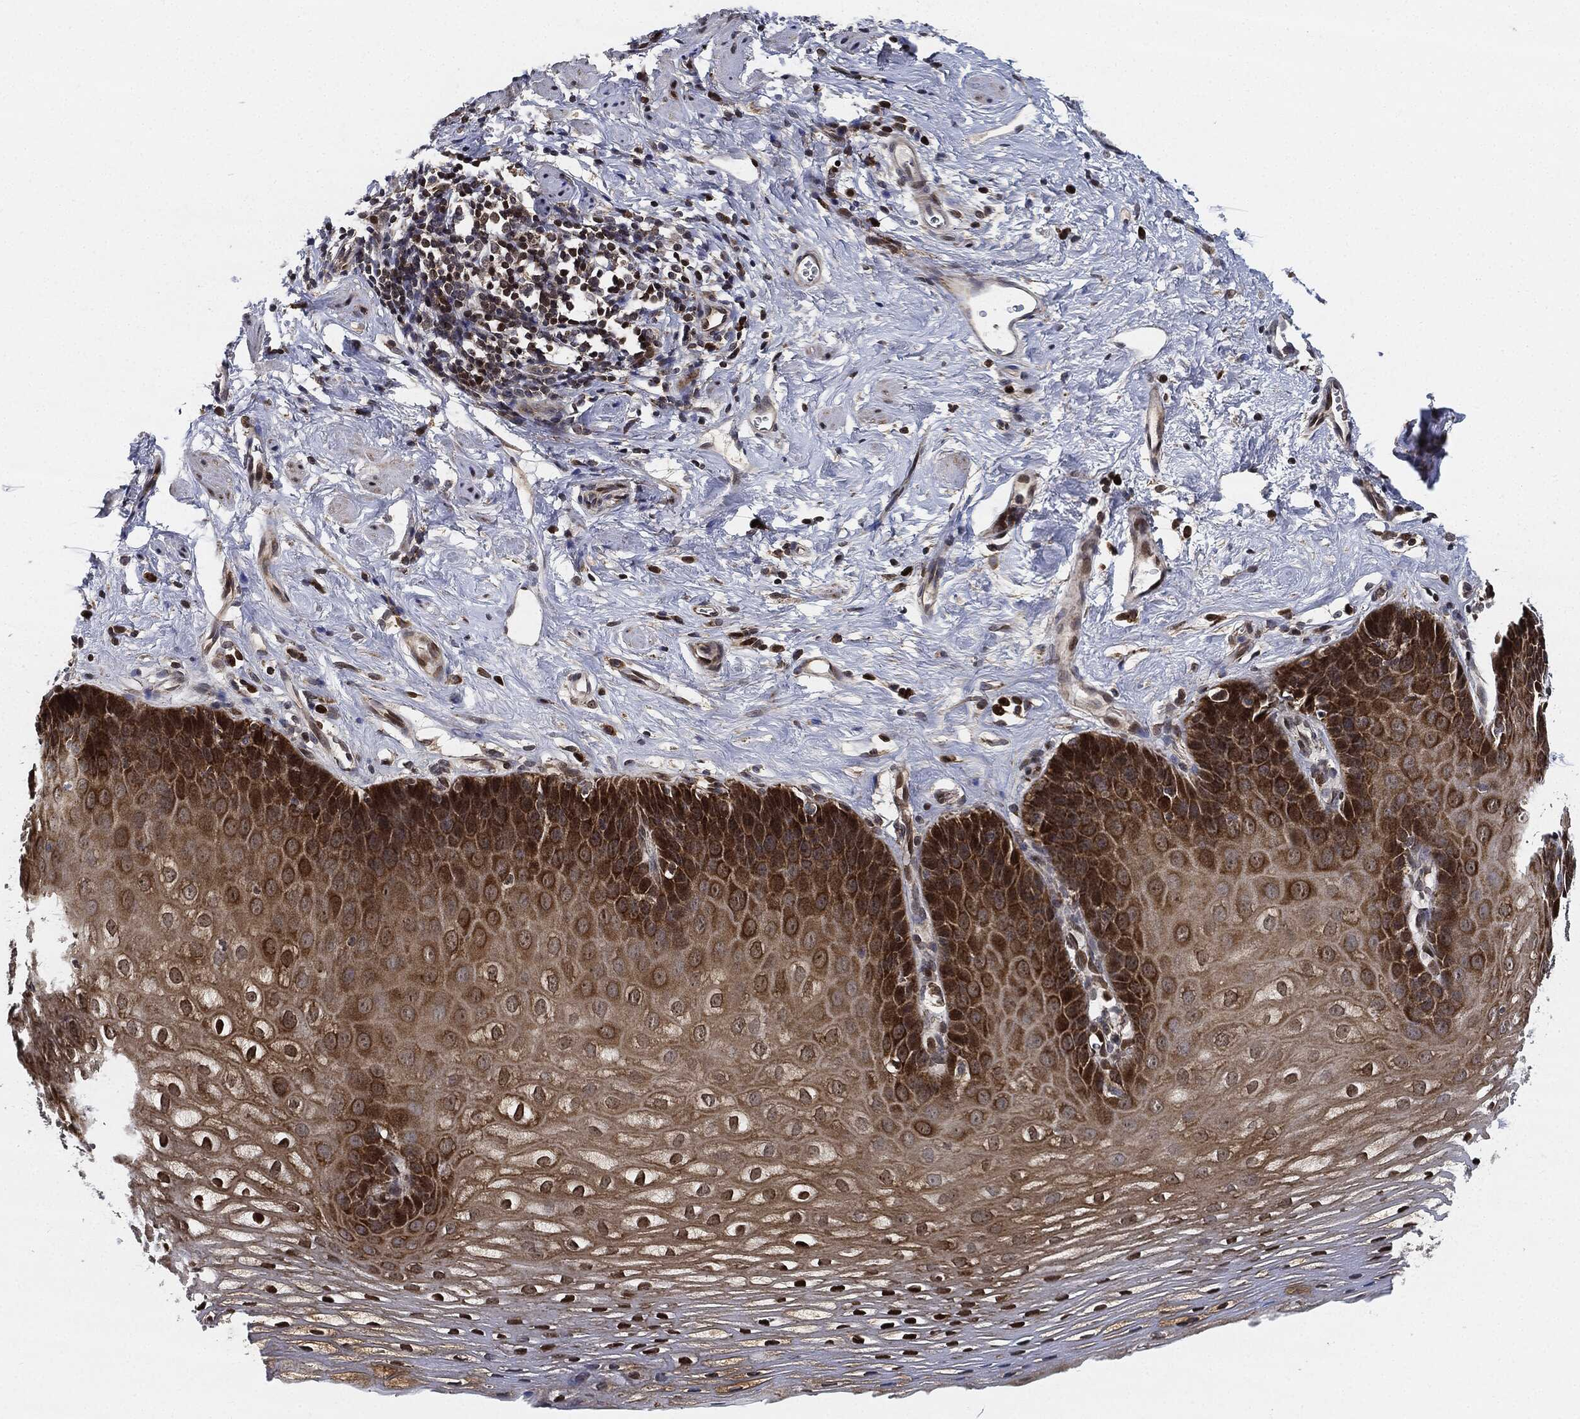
{"staining": {"intensity": "strong", "quantity": ">75%", "location": "cytoplasmic/membranous"}, "tissue": "esophagus", "cell_type": "Squamous epithelial cells", "image_type": "normal", "snomed": [{"axis": "morphology", "description": "Normal tissue, NOS"}, {"axis": "topography", "description": "Esophagus"}], "caption": "Immunohistochemical staining of unremarkable human esophagus exhibits strong cytoplasmic/membranous protein expression in approximately >75% of squamous epithelial cells. Using DAB (brown) and hematoxylin (blue) stains, captured at high magnification using brightfield microscopy.", "gene": "RNASEL", "patient": {"sex": "male", "age": 64}}